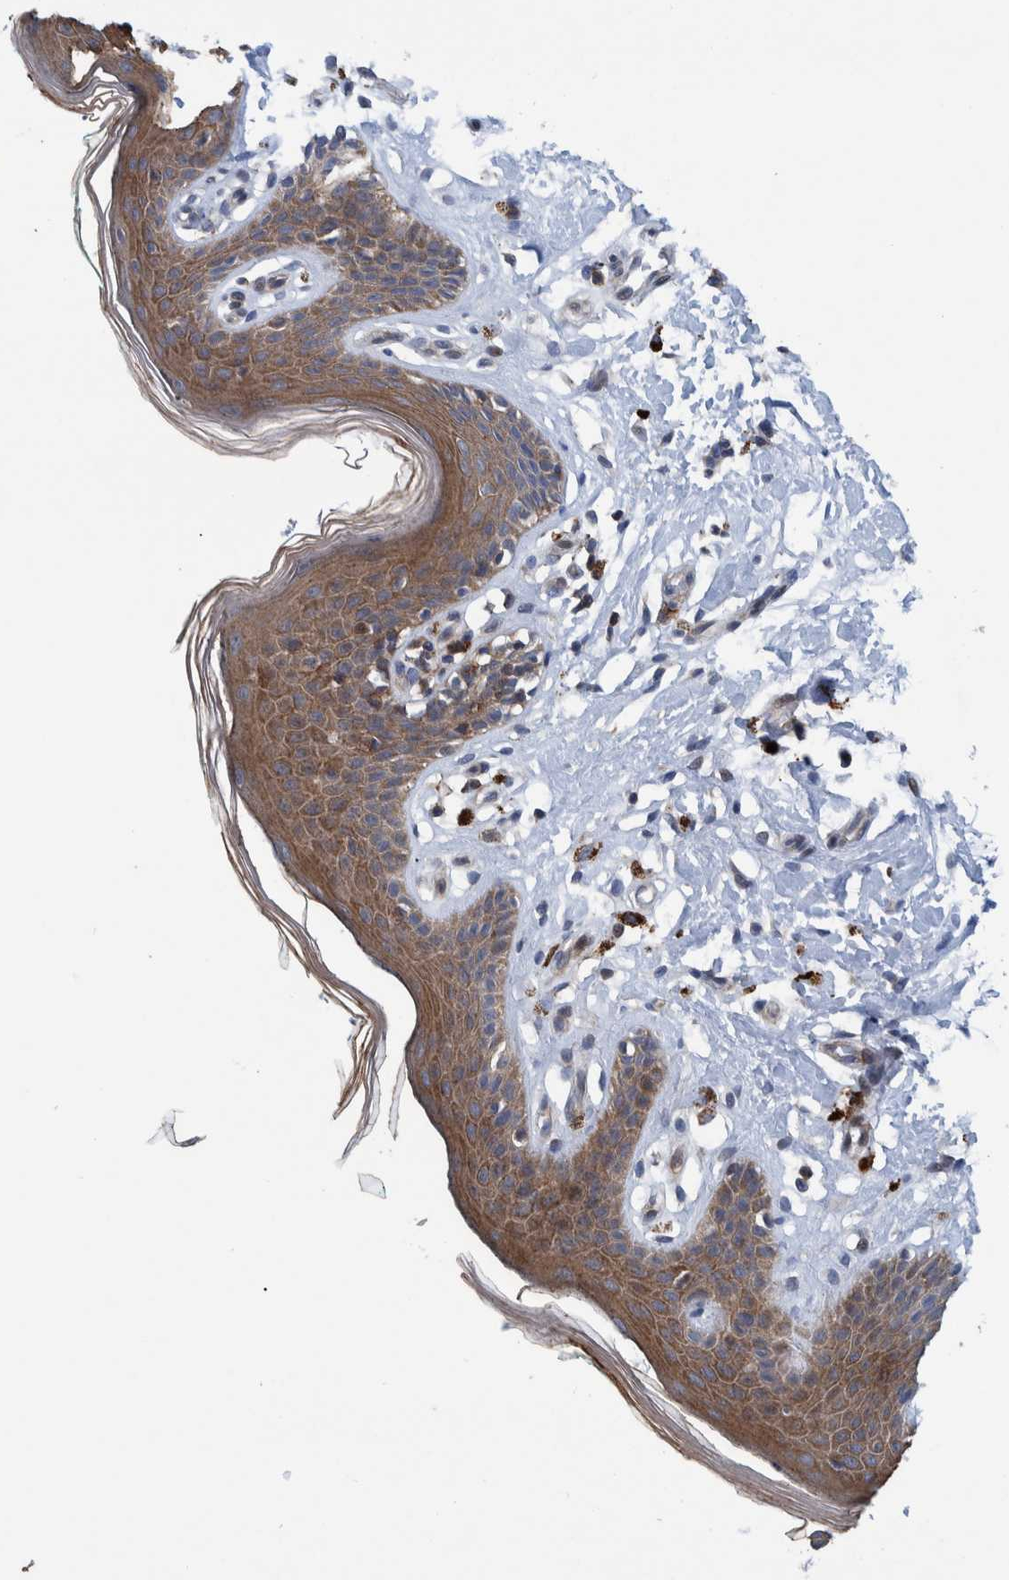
{"staining": {"intensity": "strong", "quantity": ">75%", "location": "cytoplasmic/membranous"}, "tissue": "skin", "cell_type": "Epidermal cells", "image_type": "normal", "snomed": [{"axis": "morphology", "description": "Normal tissue, NOS"}, {"axis": "topography", "description": "Vulva"}], "caption": "This histopathology image demonstrates benign skin stained with immunohistochemistry to label a protein in brown. The cytoplasmic/membranous of epidermal cells show strong positivity for the protein. Nuclei are counter-stained blue.", "gene": "MKS1", "patient": {"sex": "female", "age": 66}}